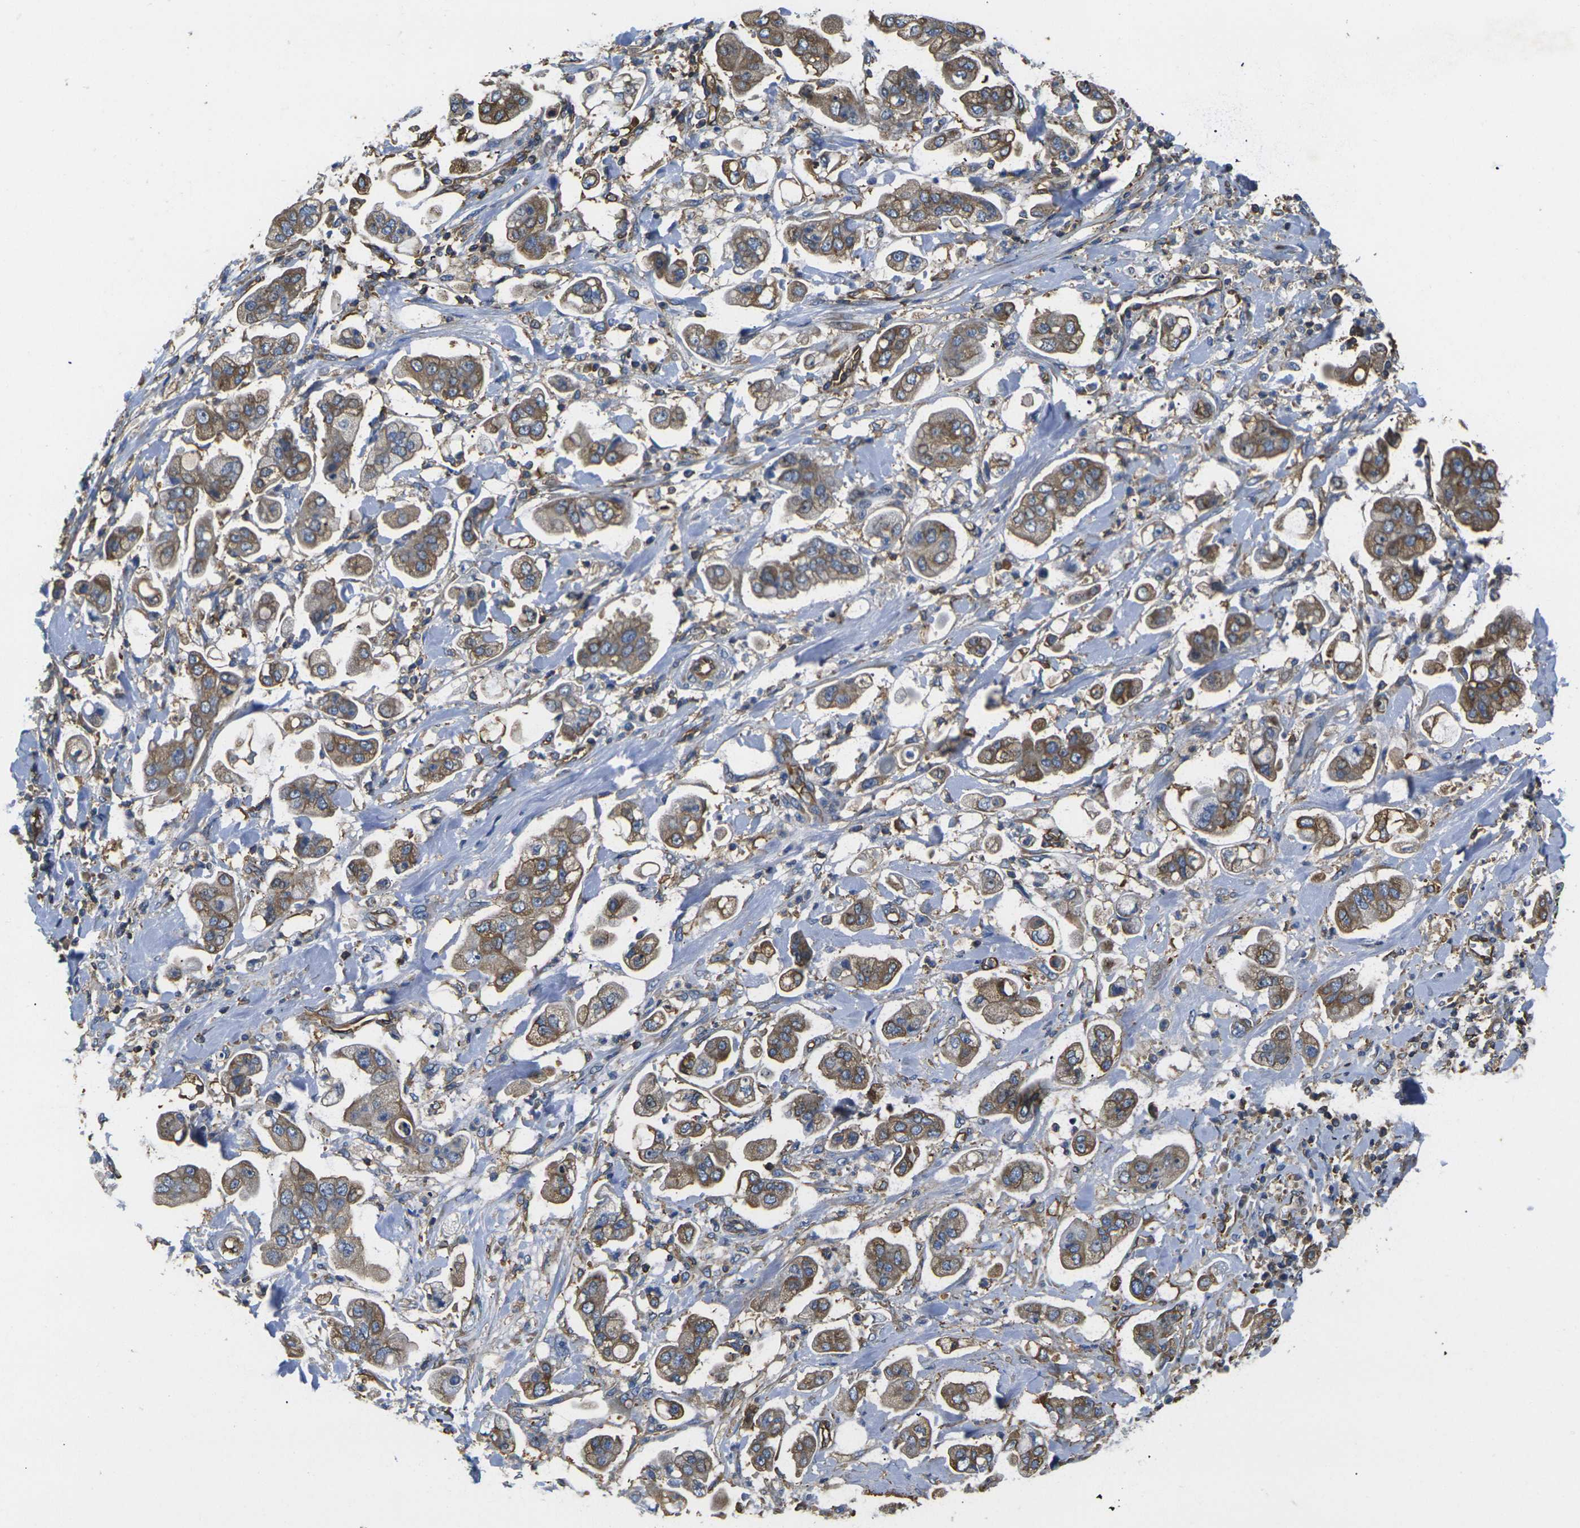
{"staining": {"intensity": "moderate", "quantity": ">75%", "location": "cytoplasmic/membranous"}, "tissue": "stomach cancer", "cell_type": "Tumor cells", "image_type": "cancer", "snomed": [{"axis": "morphology", "description": "Adenocarcinoma, NOS"}, {"axis": "topography", "description": "Stomach"}], "caption": "Immunohistochemistry (IHC) histopathology image of stomach cancer stained for a protein (brown), which displays medium levels of moderate cytoplasmic/membranous staining in approximately >75% of tumor cells.", "gene": "FAM110D", "patient": {"sex": "male", "age": 62}}